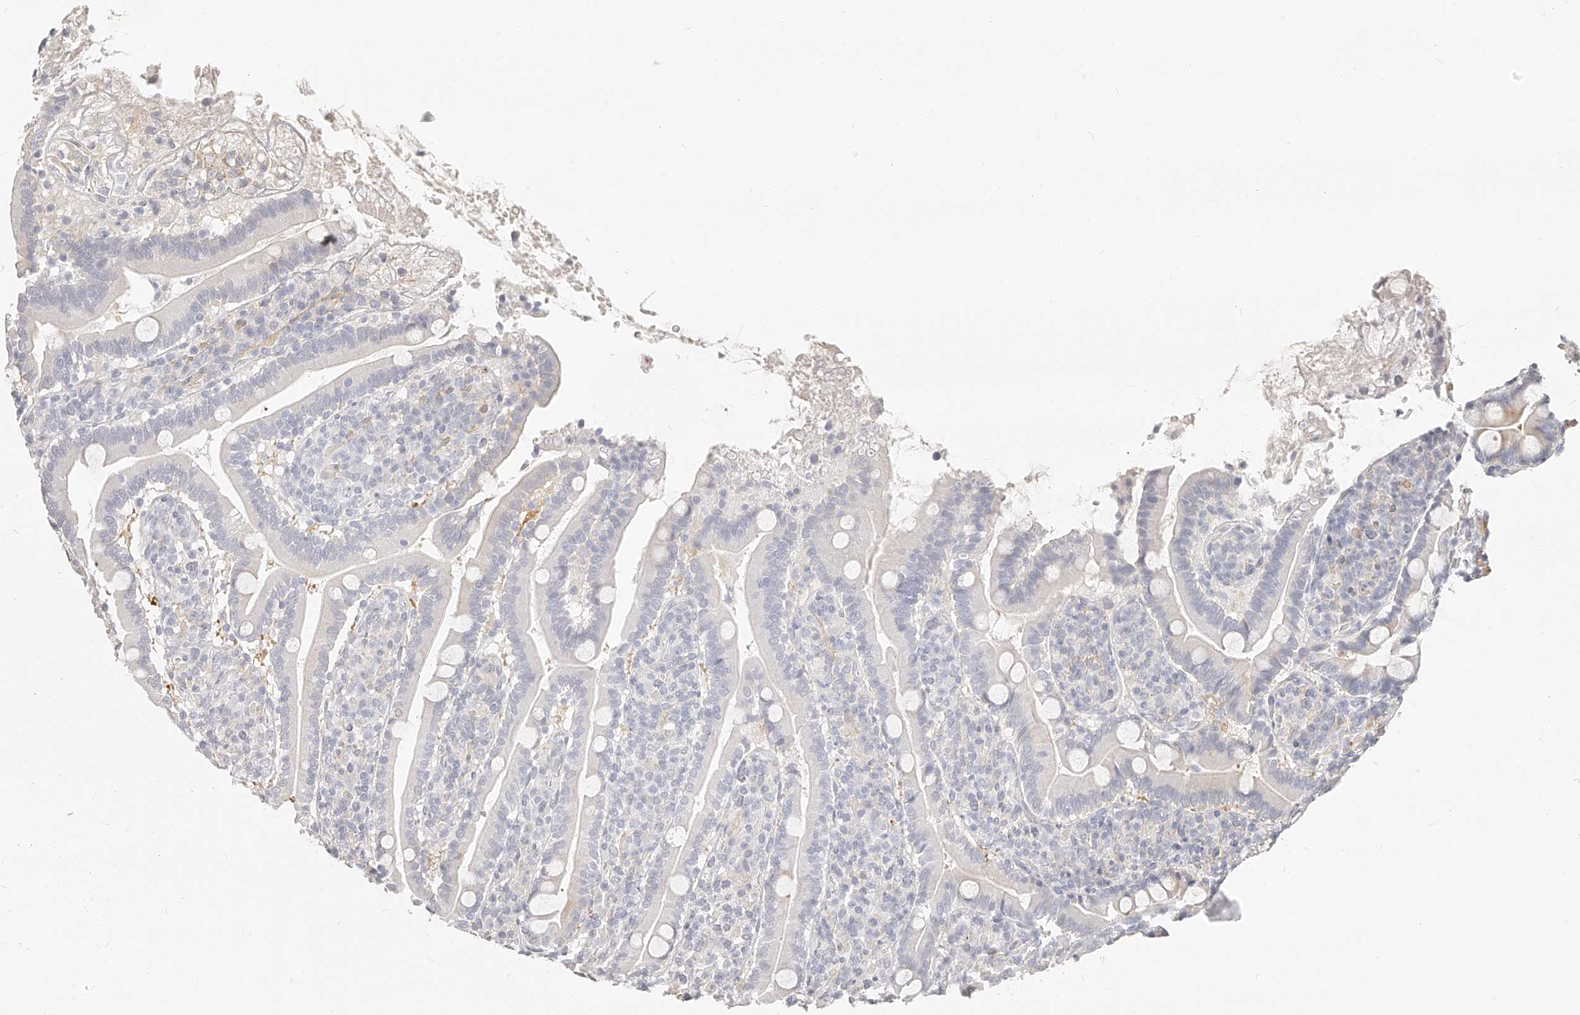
{"staining": {"intensity": "negative", "quantity": "none", "location": "none"}, "tissue": "duodenum", "cell_type": "Glandular cells", "image_type": "normal", "snomed": [{"axis": "morphology", "description": "Normal tissue, NOS"}, {"axis": "topography", "description": "Duodenum"}], "caption": "The image displays no staining of glandular cells in unremarkable duodenum. The staining is performed using DAB brown chromogen with nuclei counter-stained in using hematoxylin.", "gene": "ITGB3", "patient": {"sex": "male", "age": 35}}